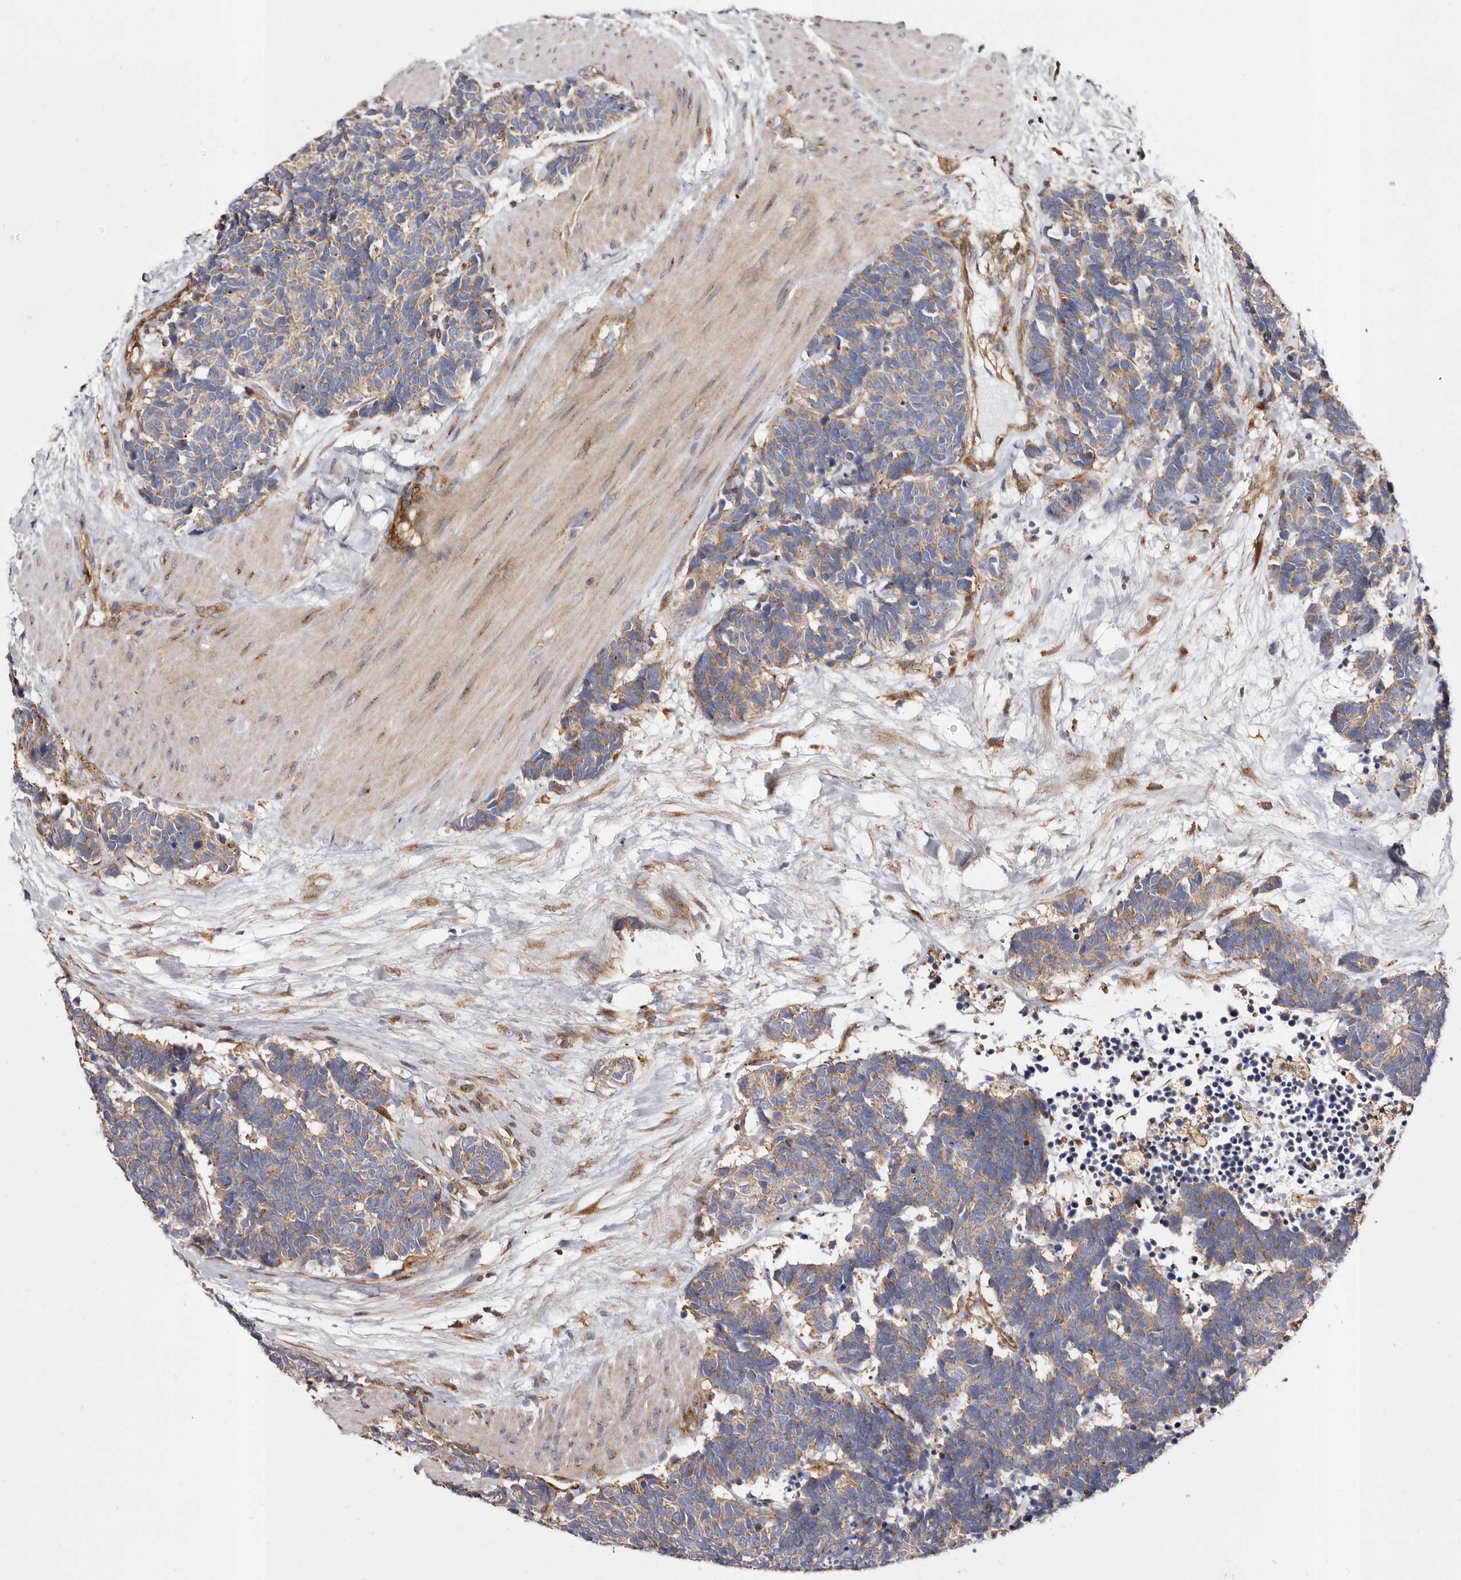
{"staining": {"intensity": "weak", "quantity": ">75%", "location": "cytoplasmic/membranous"}, "tissue": "carcinoid", "cell_type": "Tumor cells", "image_type": "cancer", "snomed": [{"axis": "morphology", "description": "Carcinoma, NOS"}, {"axis": "morphology", "description": "Carcinoid, malignant, NOS"}, {"axis": "topography", "description": "Urinary bladder"}], "caption": "The photomicrograph reveals a brown stain indicating the presence of a protein in the cytoplasmic/membranous of tumor cells in carcinoma.", "gene": "COQ8B", "patient": {"sex": "male", "age": 57}}